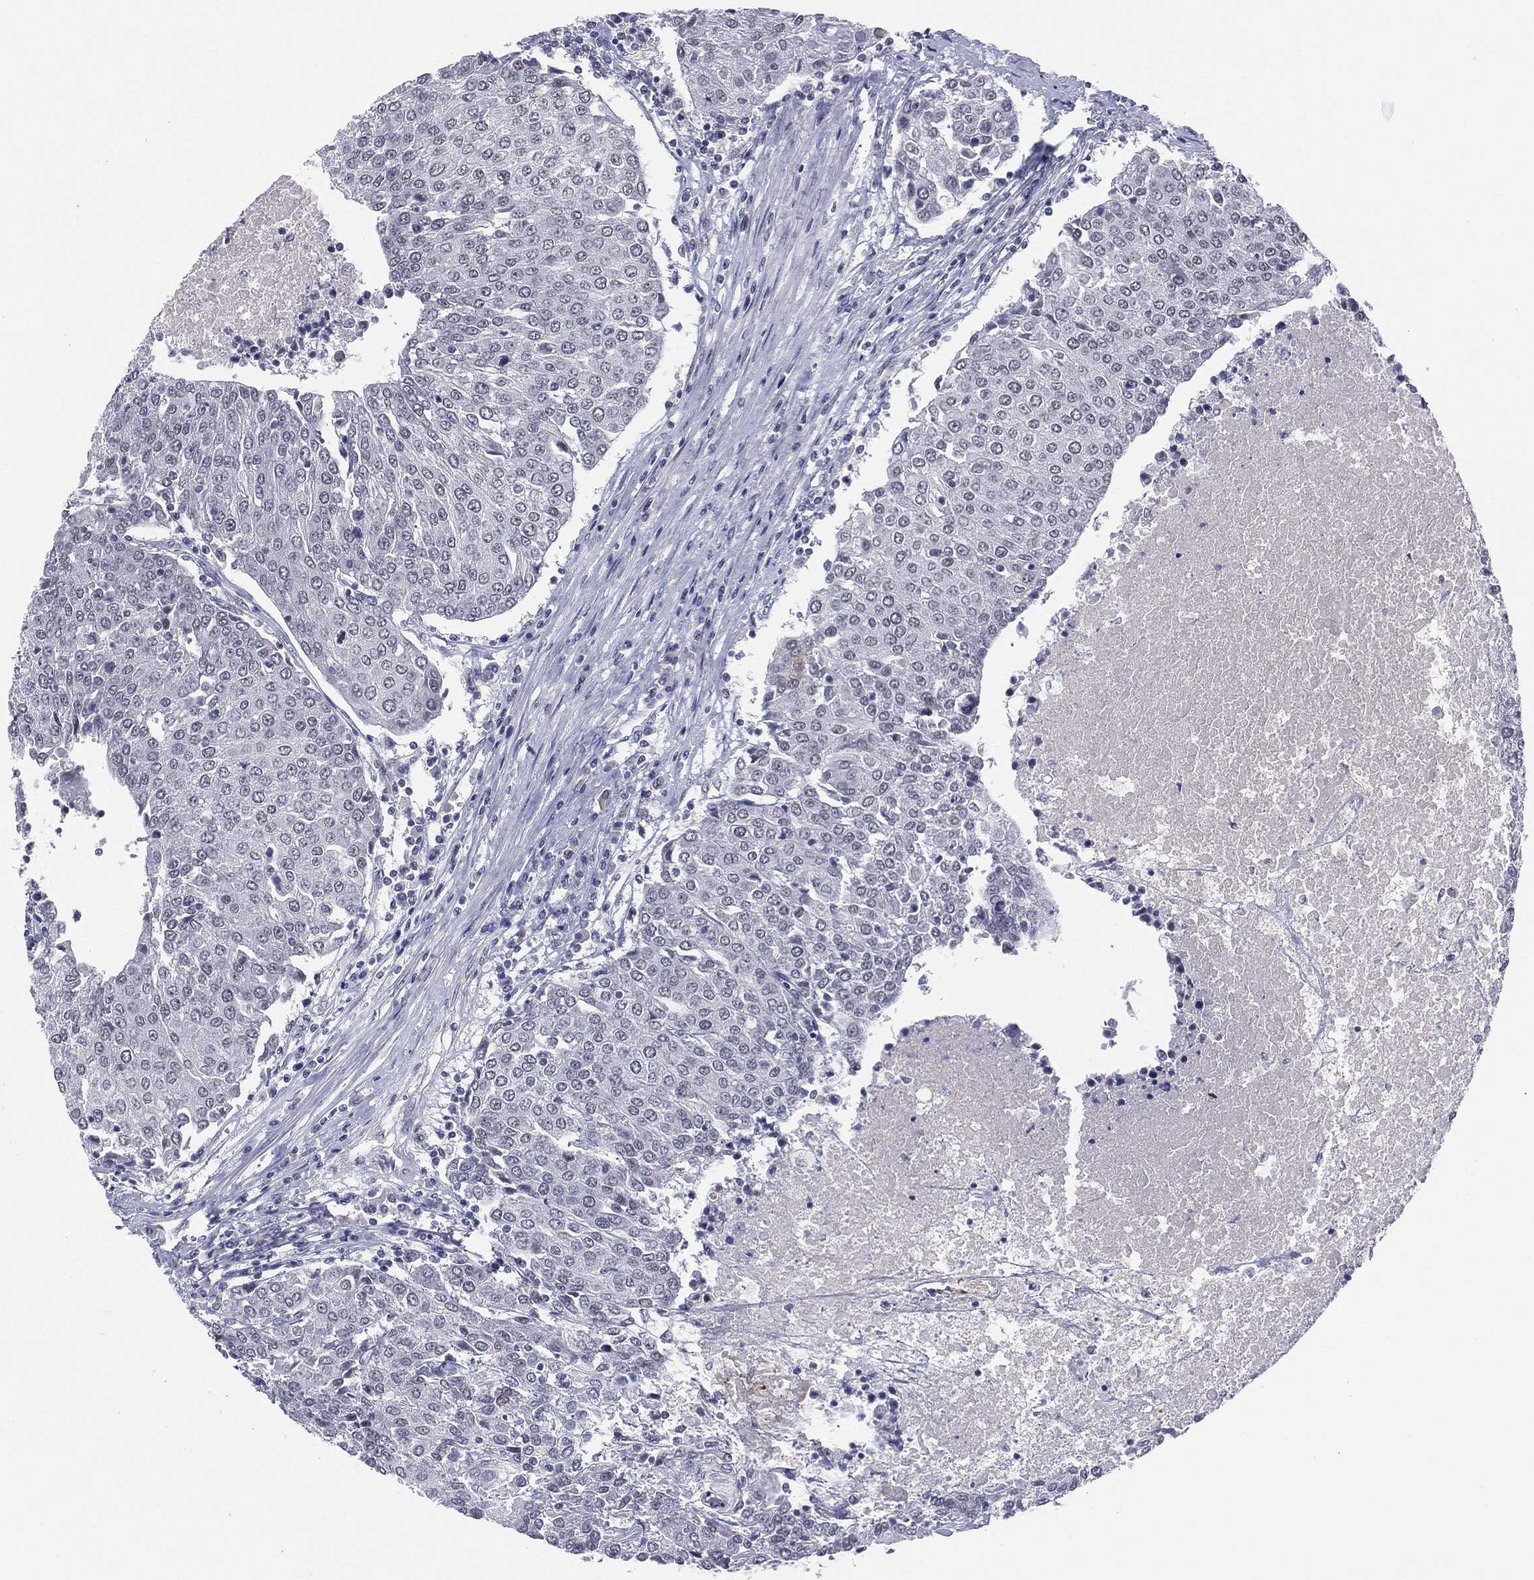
{"staining": {"intensity": "negative", "quantity": "none", "location": "none"}, "tissue": "urothelial cancer", "cell_type": "Tumor cells", "image_type": "cancer", "snomed": [{"axis": "morphology", "description": "Urothelial carcinoma, High grade"}, {"axis": "topography", "description": "Urinary bladder"}], "caption": "The photomicrograph shows no staining of tumor cells in urothelial cancer. The staining is performed using DAB (3,3'-diaminobenzidine) brown chromogen with nuclei counter-stained in using hematoxylin.", "gene": "SLC5A5", "patient": {"sex": "female", "age": 85}}